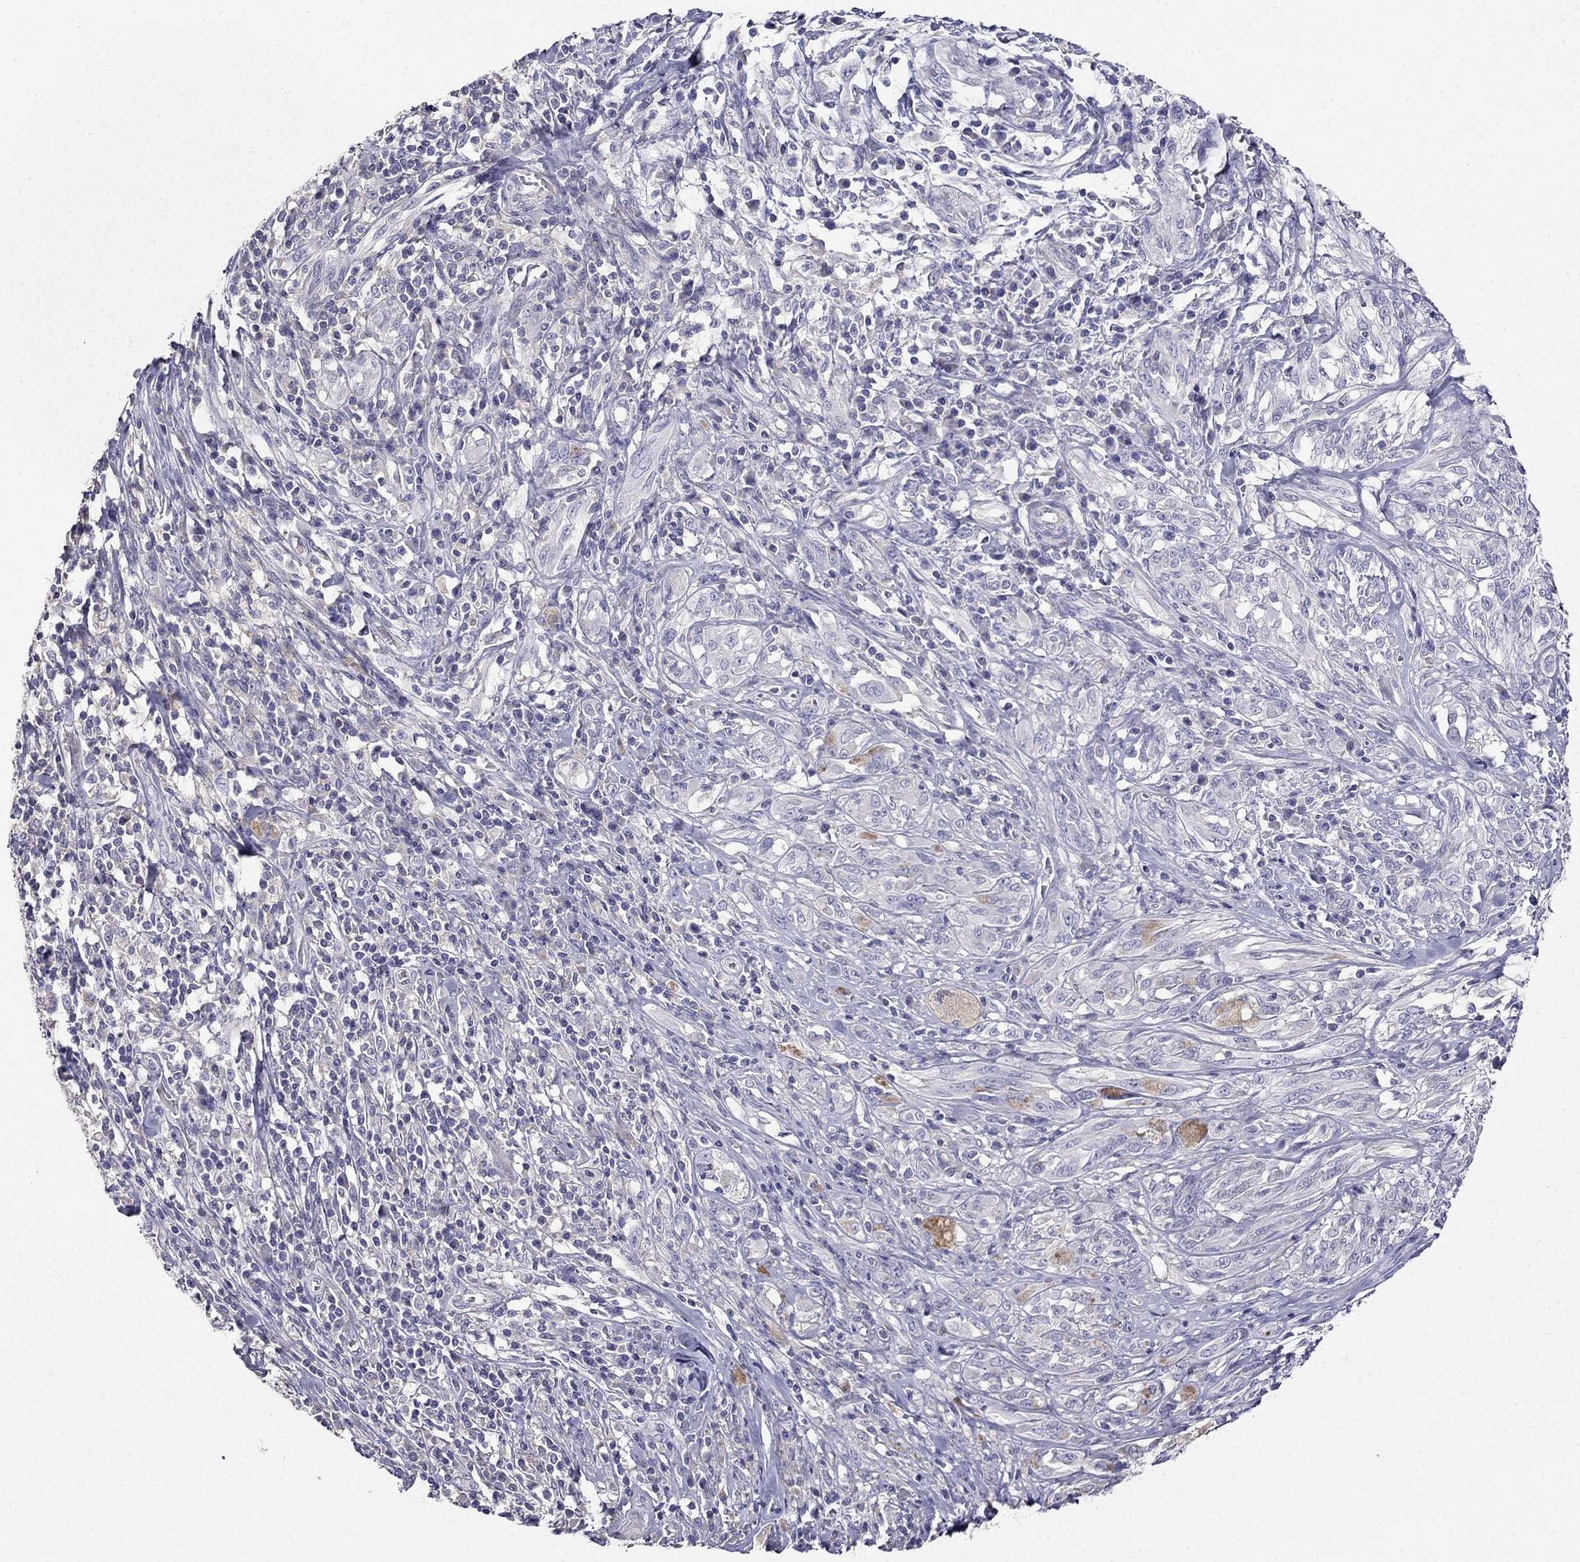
{"staining": {"intensity": "negative", "quantity": "none", "location": "none"}, "tissue": "melanoma", "cell_type": "Tumor cells", "image_type": "cancer", "snomed": [{"axis": "morphology", "description": "Malignant melanoma, NOS"}, {"axis": "topography", "description": "Skin"}], "caption": "Immunohistochemical staining of malignant melanoma exhibits no significant staining in tumor cells. (DAB (3,3'-diaminobenzidine) immunohistochemistry (IHC) visualized using brightfield microscopy, high magnification).", "gene": "AS3MT", "patient": {"sex": "female", "age": 91}}